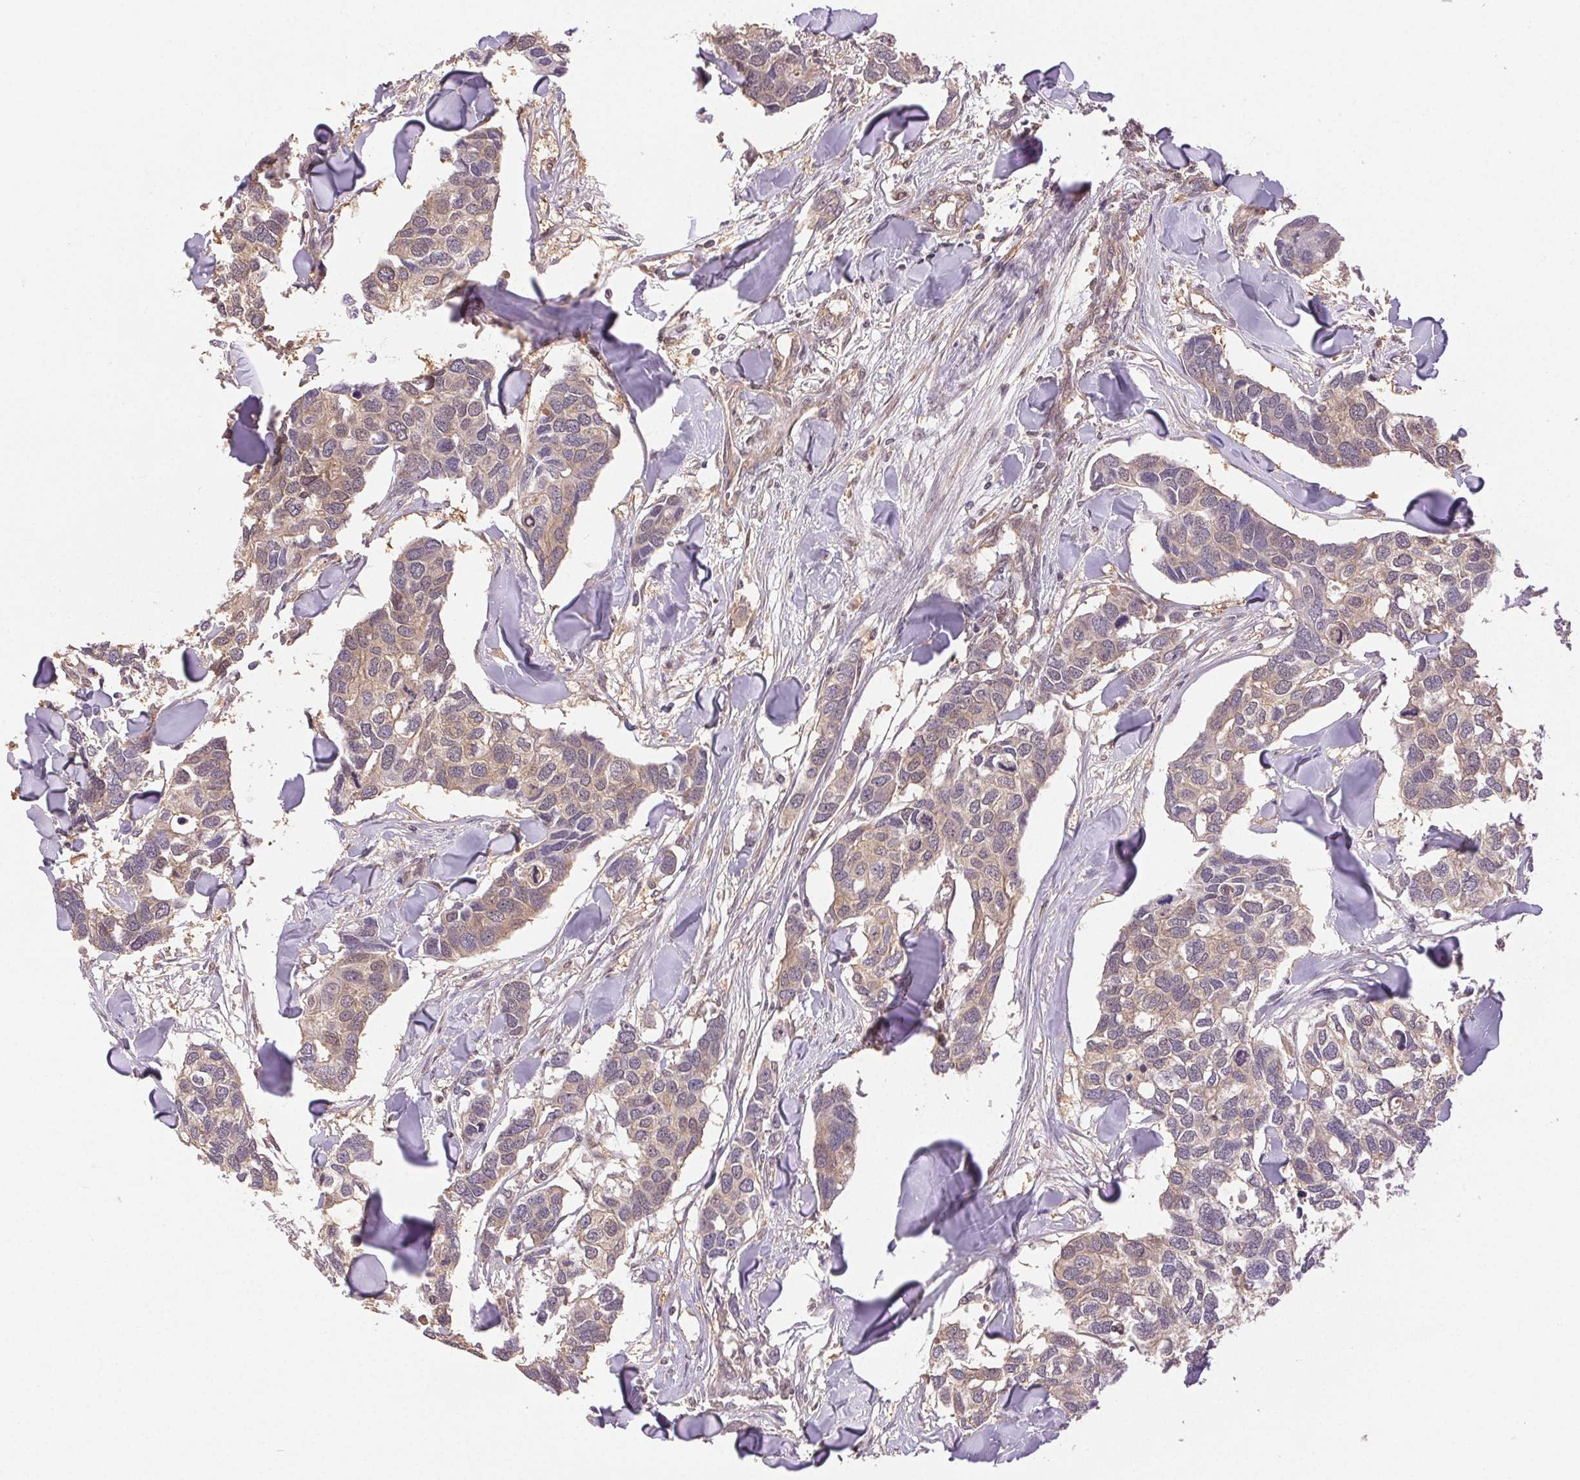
{"staining": {"intensity": "weak", "quantity": ">75%", "location": "cytoplasmic/membranous"}, "tissue": "breast cancer", "cell_type": "Tumor cells", "image_type": "cancer", "snomed": [{"axis": "morphology", "description": "Duct carcinoma"}, {"axis": "topography", "description": "Breast"}], "caption": "Weak cytoplasmic/membranous protein expression is seen in approximately >75% of tumor cells in breast cancer.", "gene": "GDI2", "patient": {"sex": "female", "age": 83}}